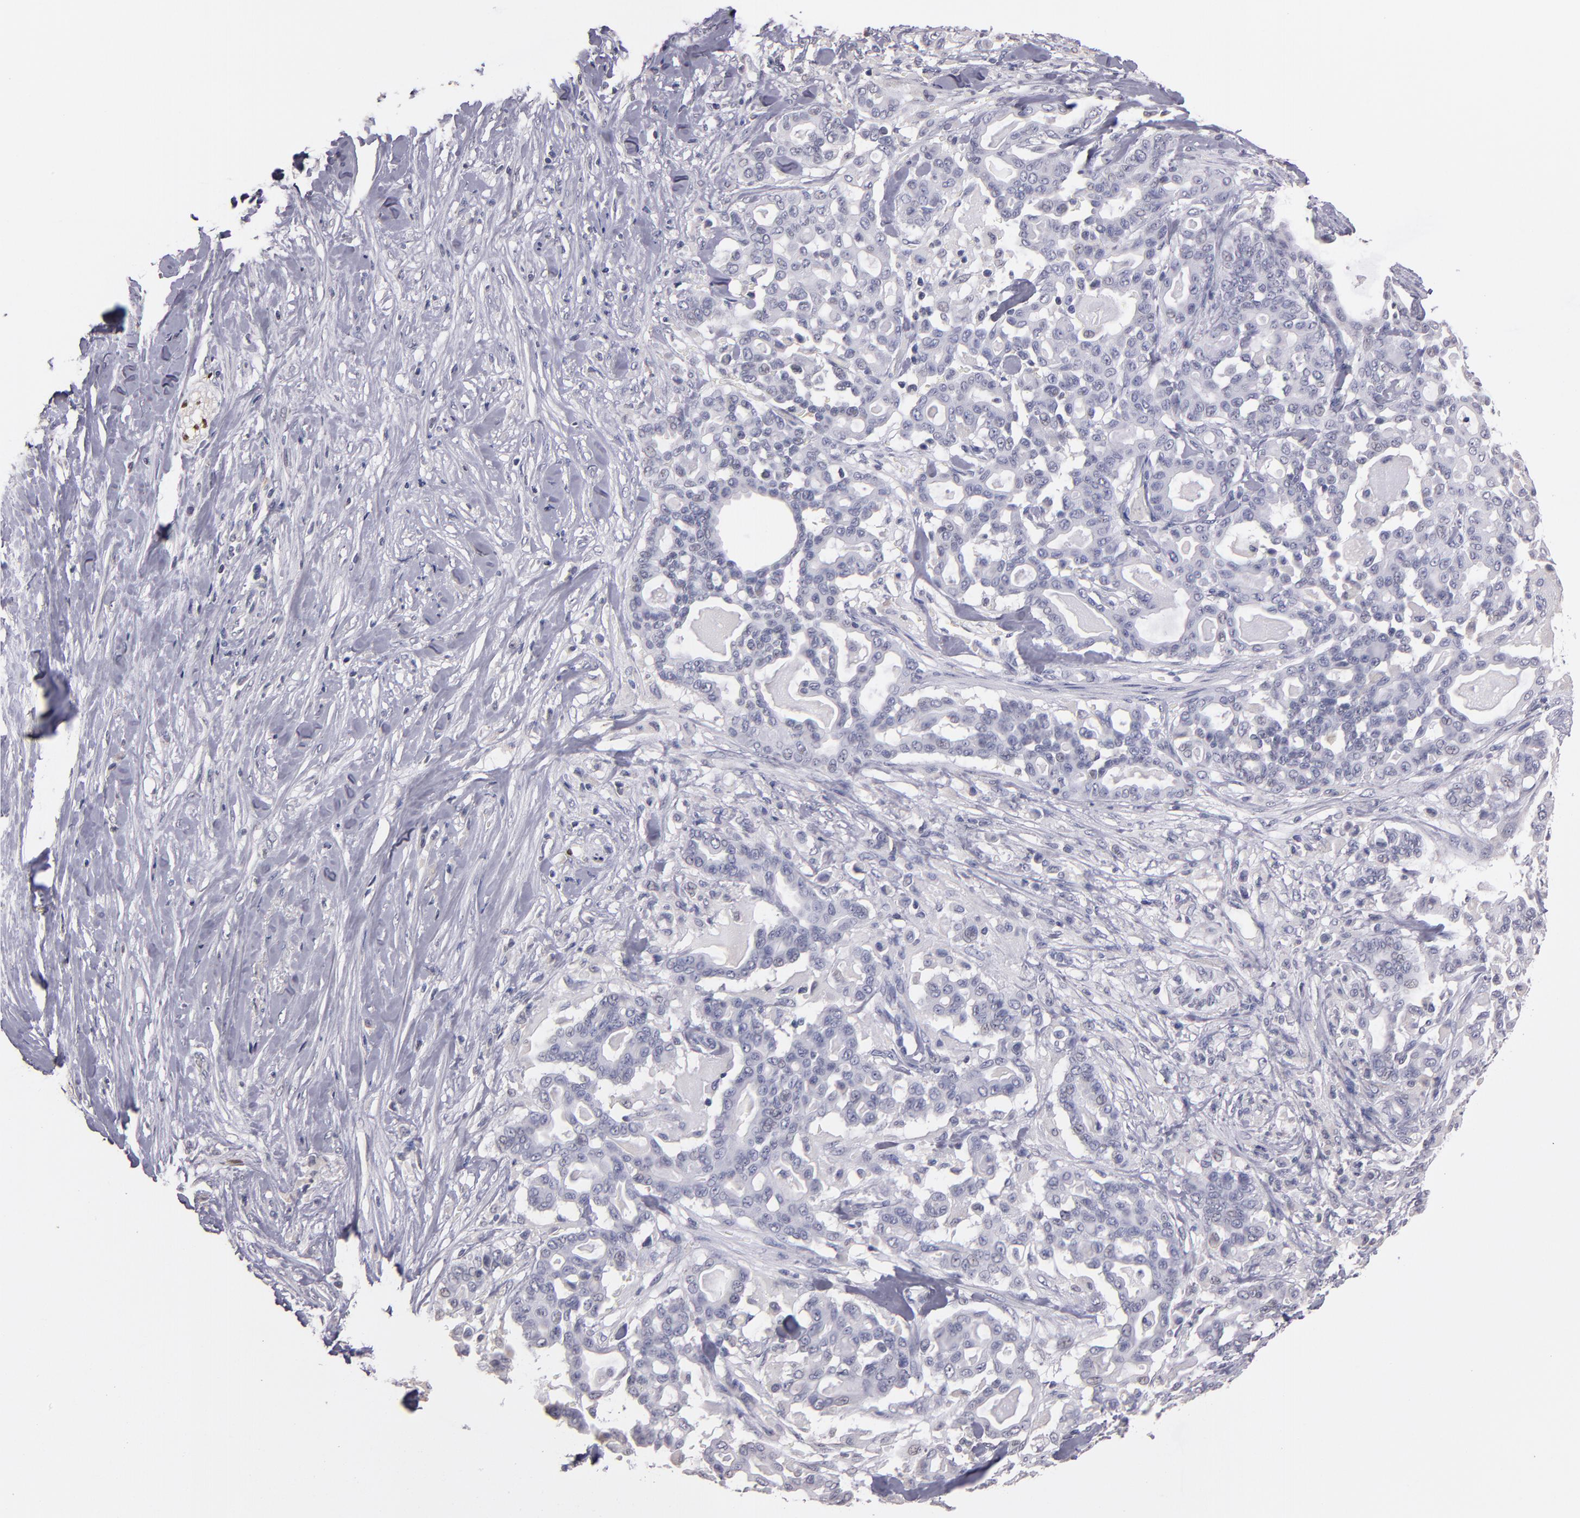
{"staining": {"intensity": "negative", "quantity": "none", "location": "none"}, "tissue": "pancreatic cancer", "cell_type": "Tumor cells", "image_type": "cancer", "snomed": [{"axis": "morphology", "description": "Adenocarcinoma, NOS"}, {"axis": "topography", "description": "Pancreas"}], "caption": "Image shows no significant protein staining in tumor cells of pancreatic adenocarcinoma.", "gene": "SOX10", "patient": {"sex": "male", "age": 63}}